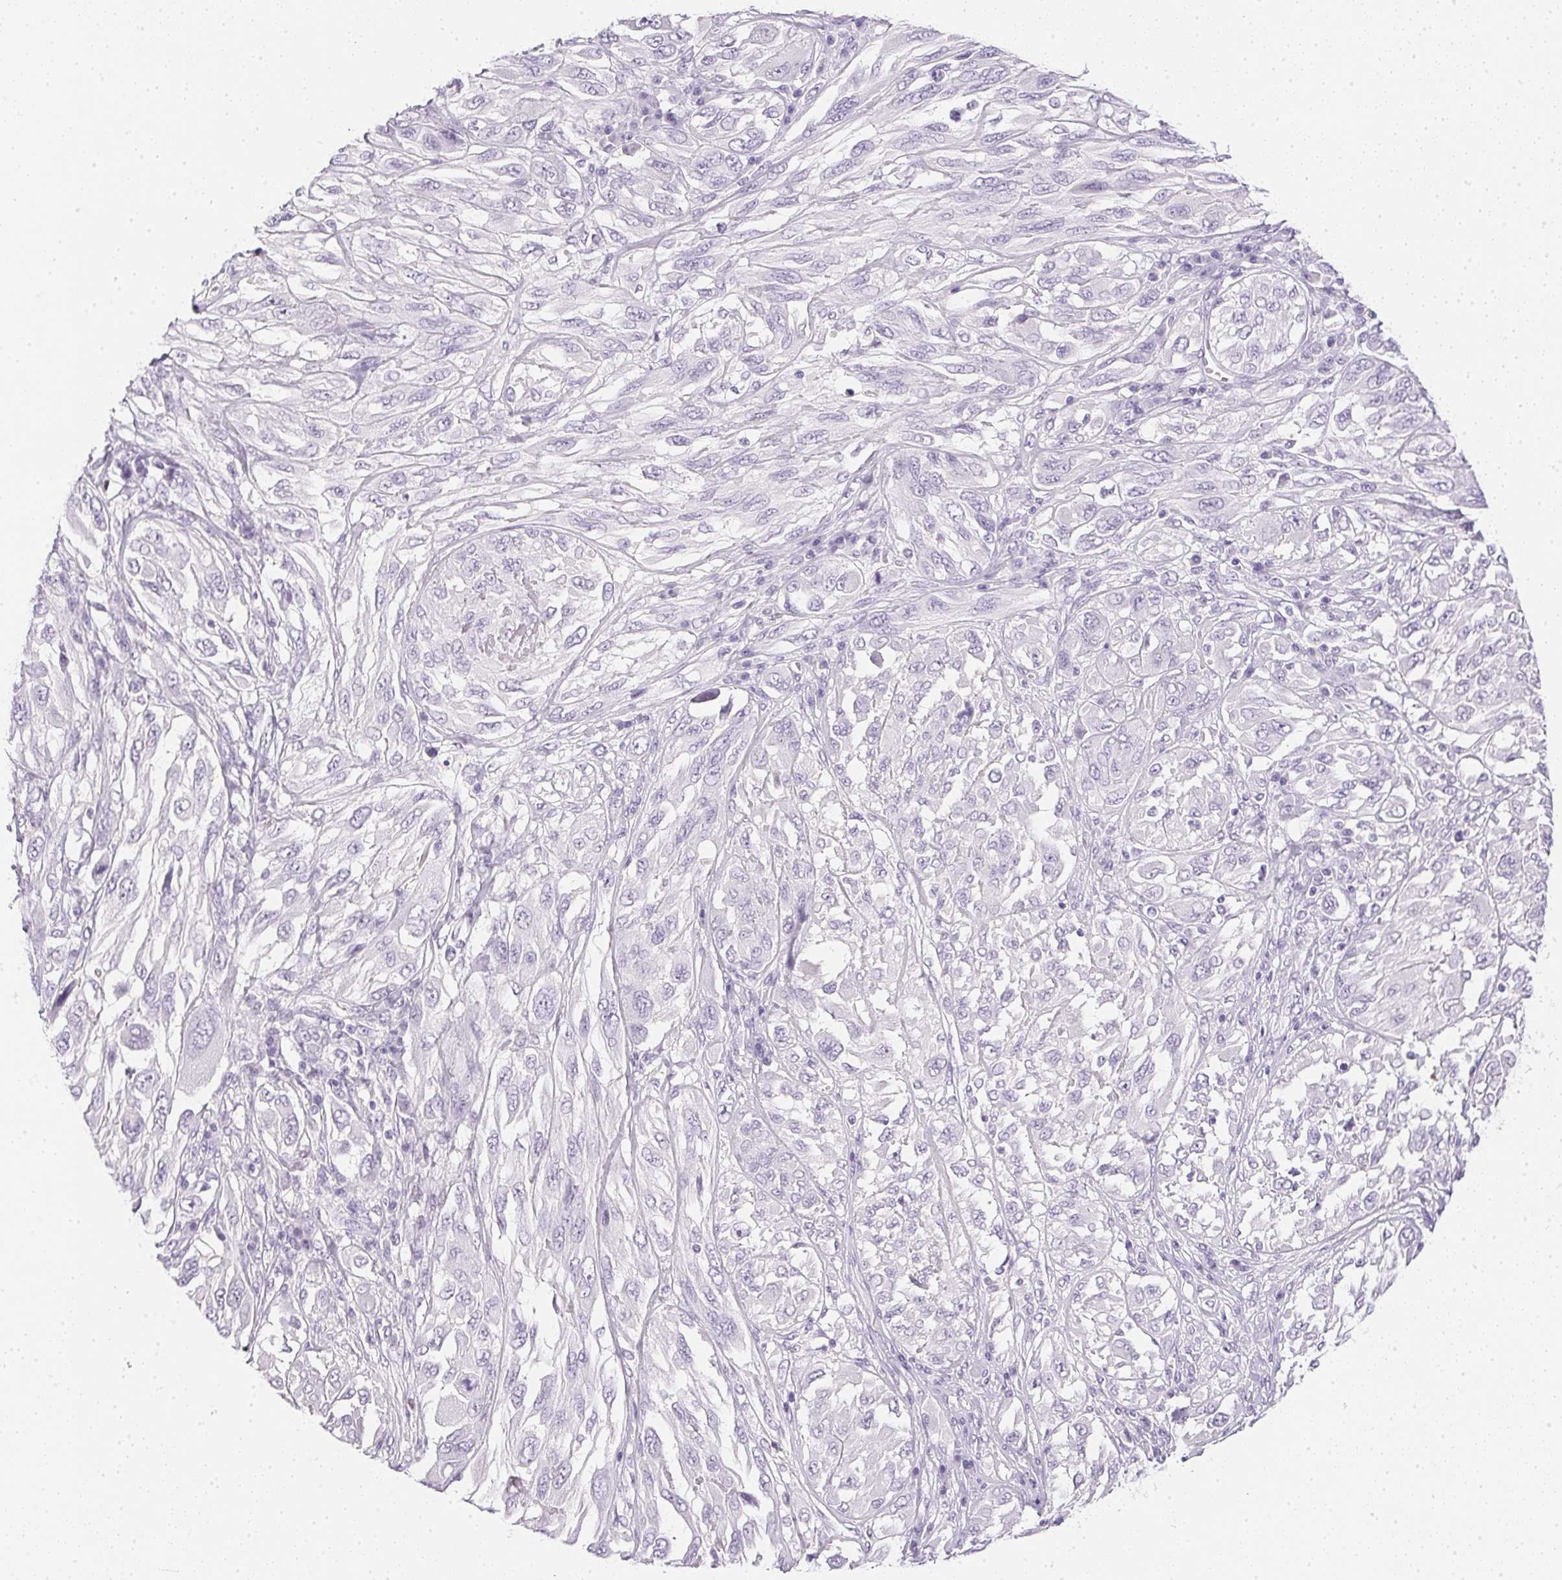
{"staining": {"intensity": "negative", "quantity": "none", "location": "none"}, "tissue": "melanoma", "cell_type": "Tumor cells", "image_type": "cancer", "snomed": [{"axis": "morphology", "description": "Malignant melanoma, NOS"}, {"axis": "topography", "description": "Skin"}], "caption": "Protein analysis of malignant melanoma displays no significant positivity in tumor cells.", "gene": "PPY", "patient": {"sex": "female", "age": 91}}